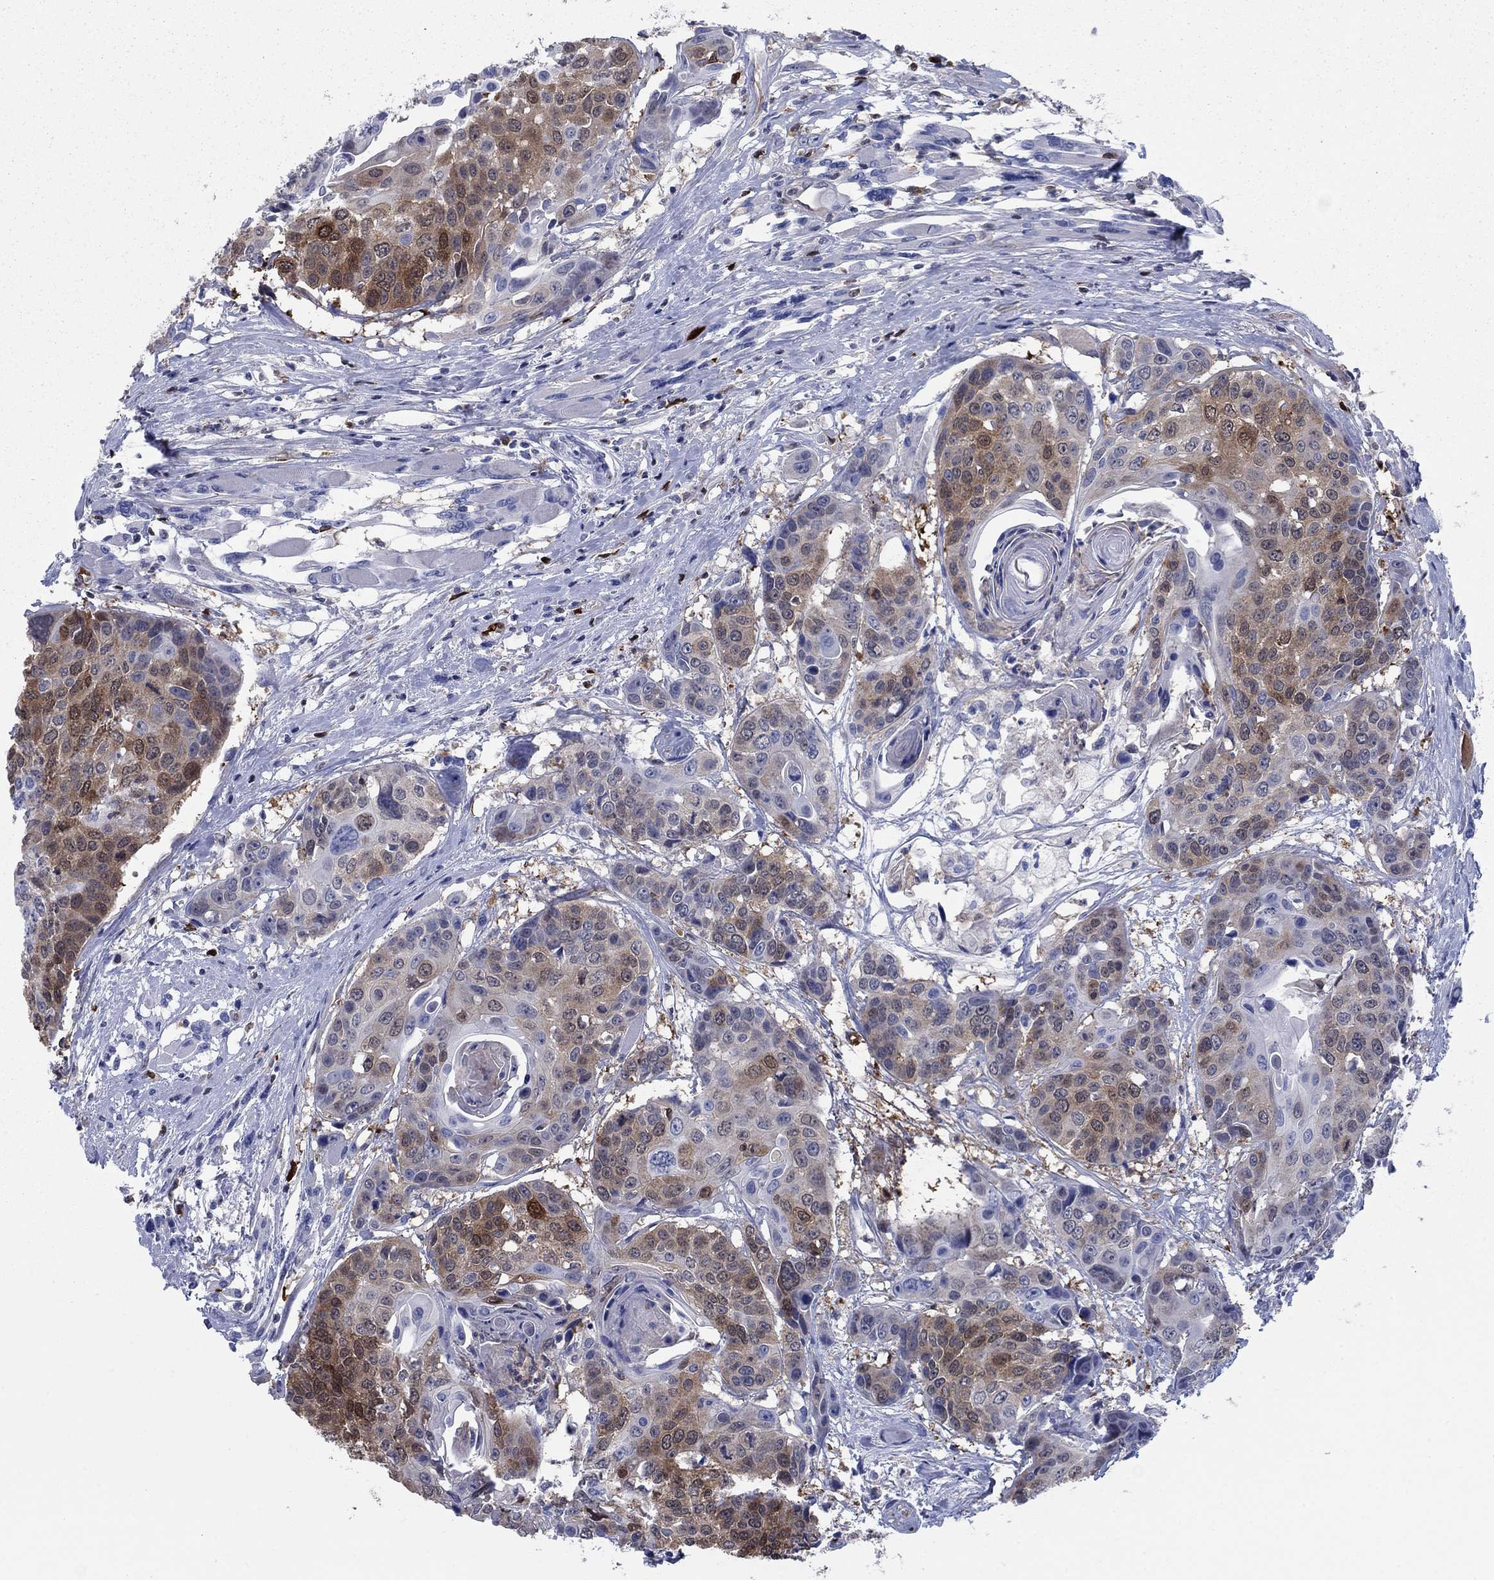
{"staining": {"intensity": "moderate", "quantity": "25%-75%", "location": "cytoplasmic/membranous"}, "tissue": "head and neck cancer", "cell_type": "Tumor cells", "image_type": "cancer", "snomed": [{"axis": "morphology", "description": "Squamous cell carcinoma, NOS"}, {"axis": "topography", "description": "Oral tissue"}, {"axis": "topography", "description": "Head-Neck"}], "caption": "Immunohistochemical staining of human head and neck cancer (squamous cell carcinoma) reveals moderate cytoplasmic/membranous protein positivity in about 25%-75% of tumor cells. (IHC, brightfield microscopy, high magnification).", "gene": "STMN1", "patient": {"sex": "male", "age": 56}}